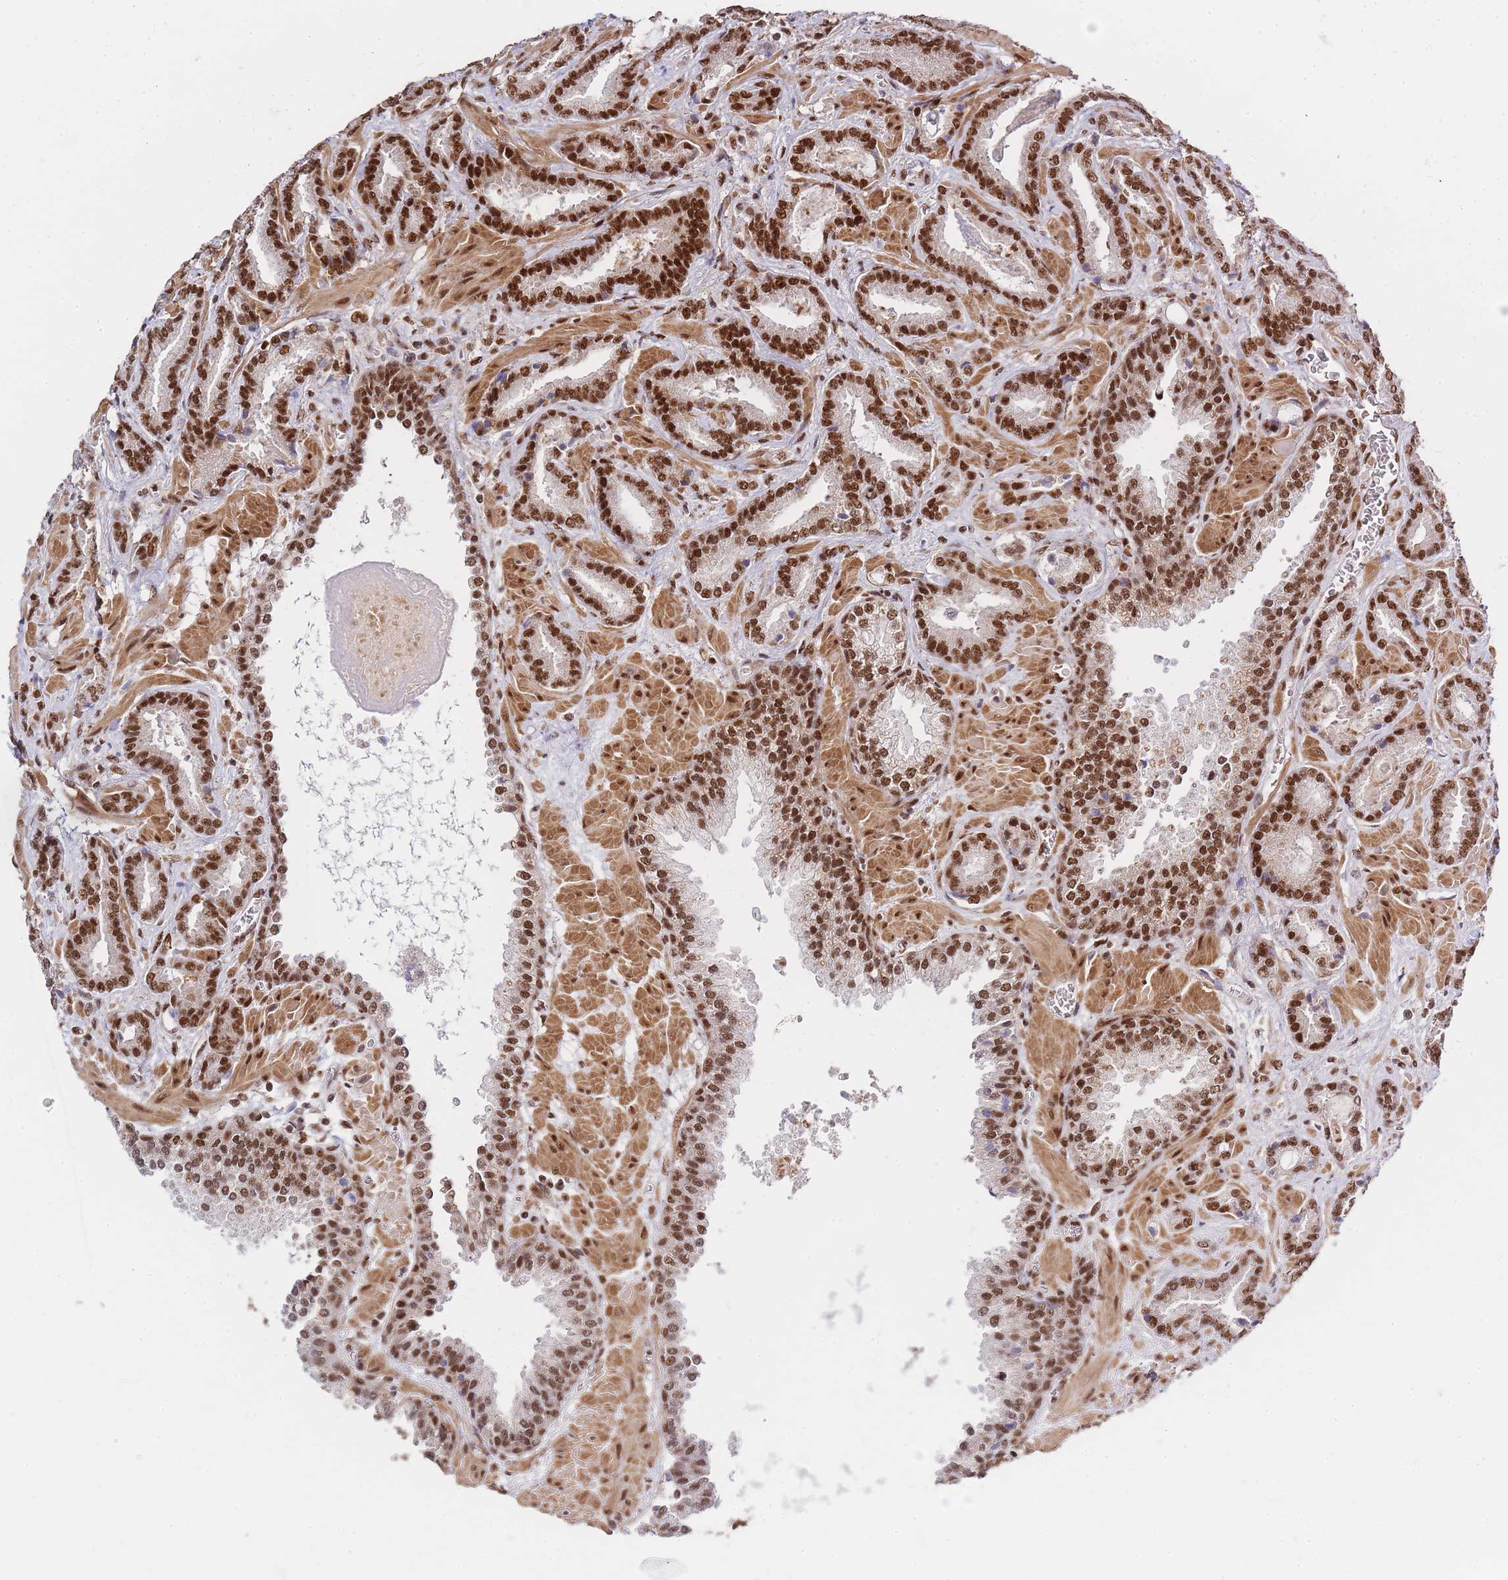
{"staining": {"intensity": "strong", "quantity": ">75%", "location": "nuclear"}, "tissue": "prostate cancer", "cell_type": "Tumor cells", "image_type": "cancer", "snomed": [{"axis": "morphology", "description": "Adenocarcinoma, Low grade"}, {"axis": "topography", "description": "Prostate"}], "caption": "A micrograph of human prostate low-grade adenocarcinoma stained for a protein demonstrates strong nuclear brown staining in tumor cells.", "gene": "PRKDC", "patient": {"sex": "male", "age": 62}}